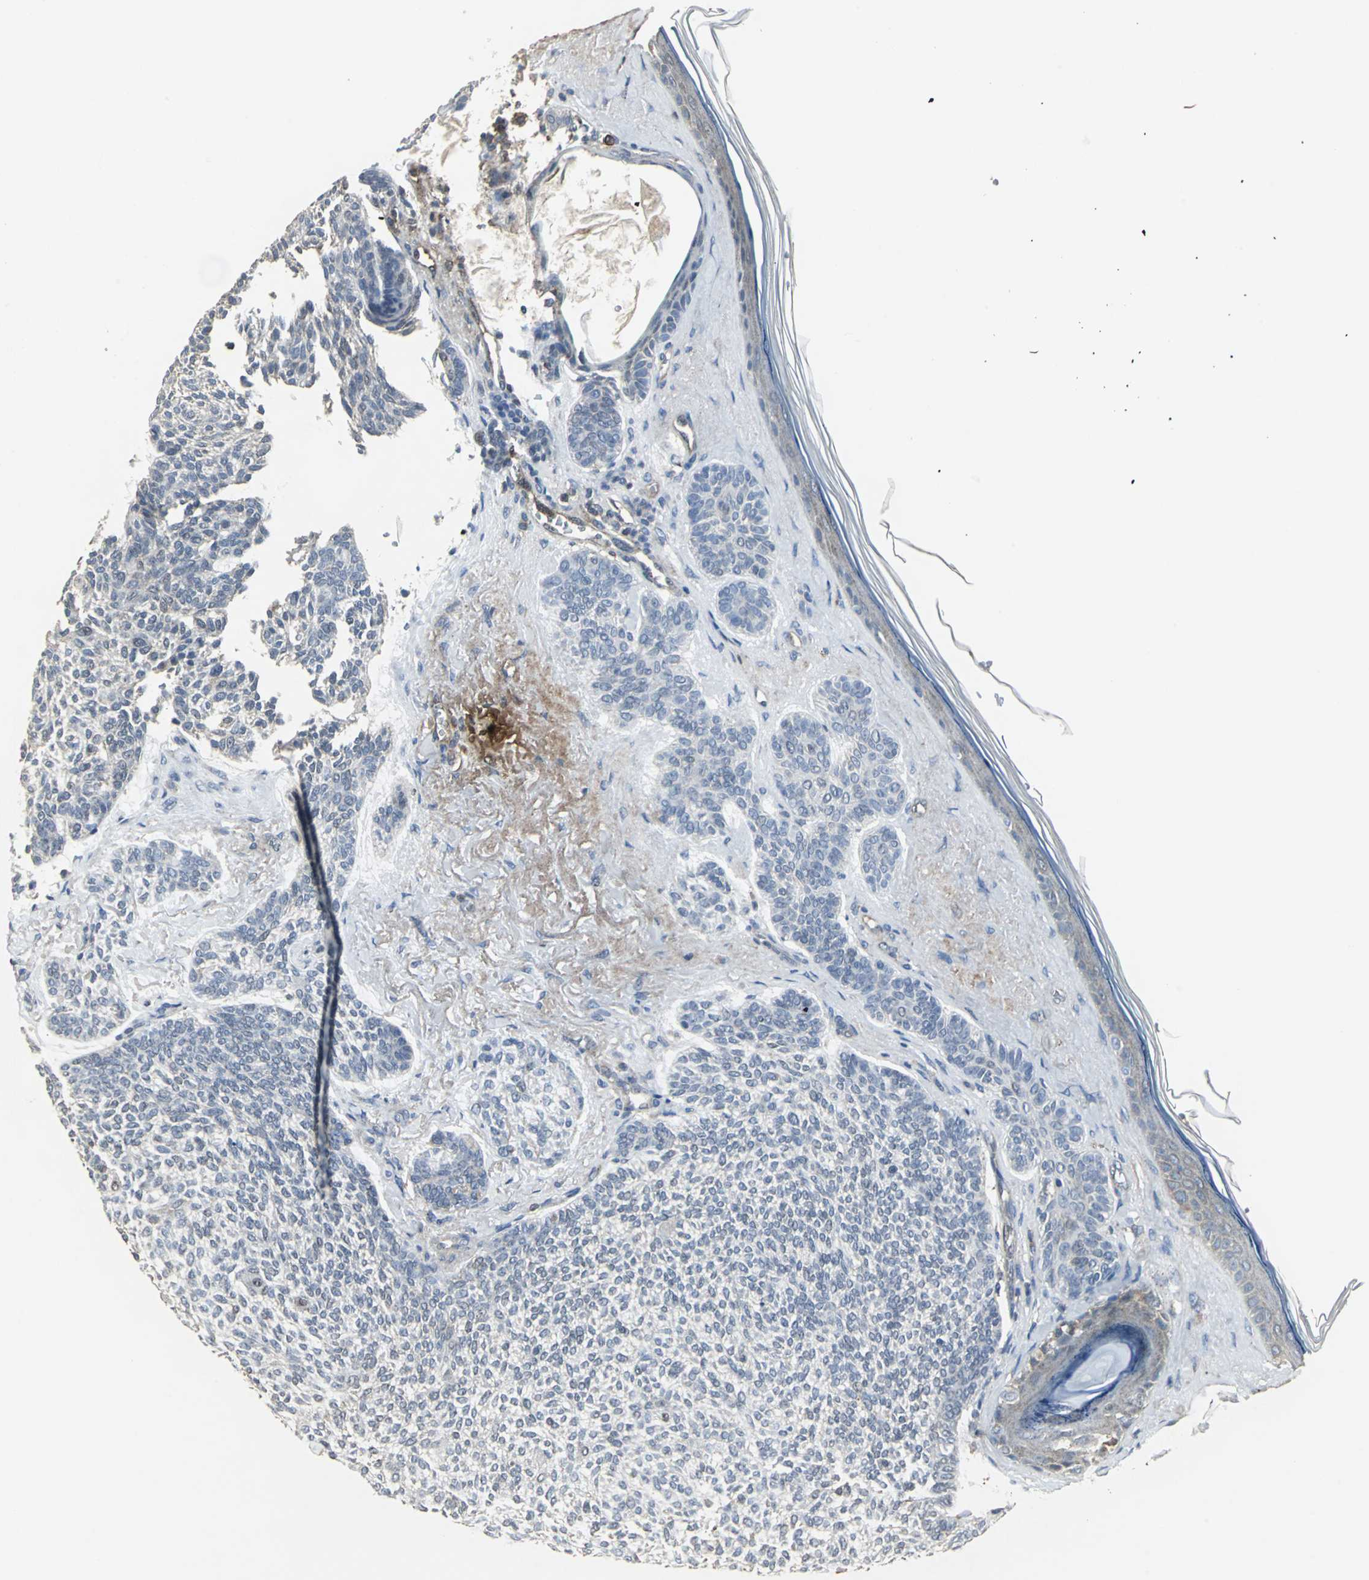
{"staining": {"intensity": "negative", "quantity": "none", "location": "none"}, "tissue": "skin cancer", "cell_type": "Tumor cells", "image_type": "cancer", "snomed": [{"axis": "morphology", "description": "Normal tissue, NOS"}, {"axis": "morphology", "description": "Basal cell carcinoma"}, {"axis": "topography", "description": "Skin"}], "caption": "This photomicrograph is of skin cancer (basal cell carcinoma) stained with IHC to label a protein in brown with the nuclei are counter-stained blue. There is no staining in tumor cells.", "gene": "DNAJB4", "patient": {"sex": "female", "age": 70}}